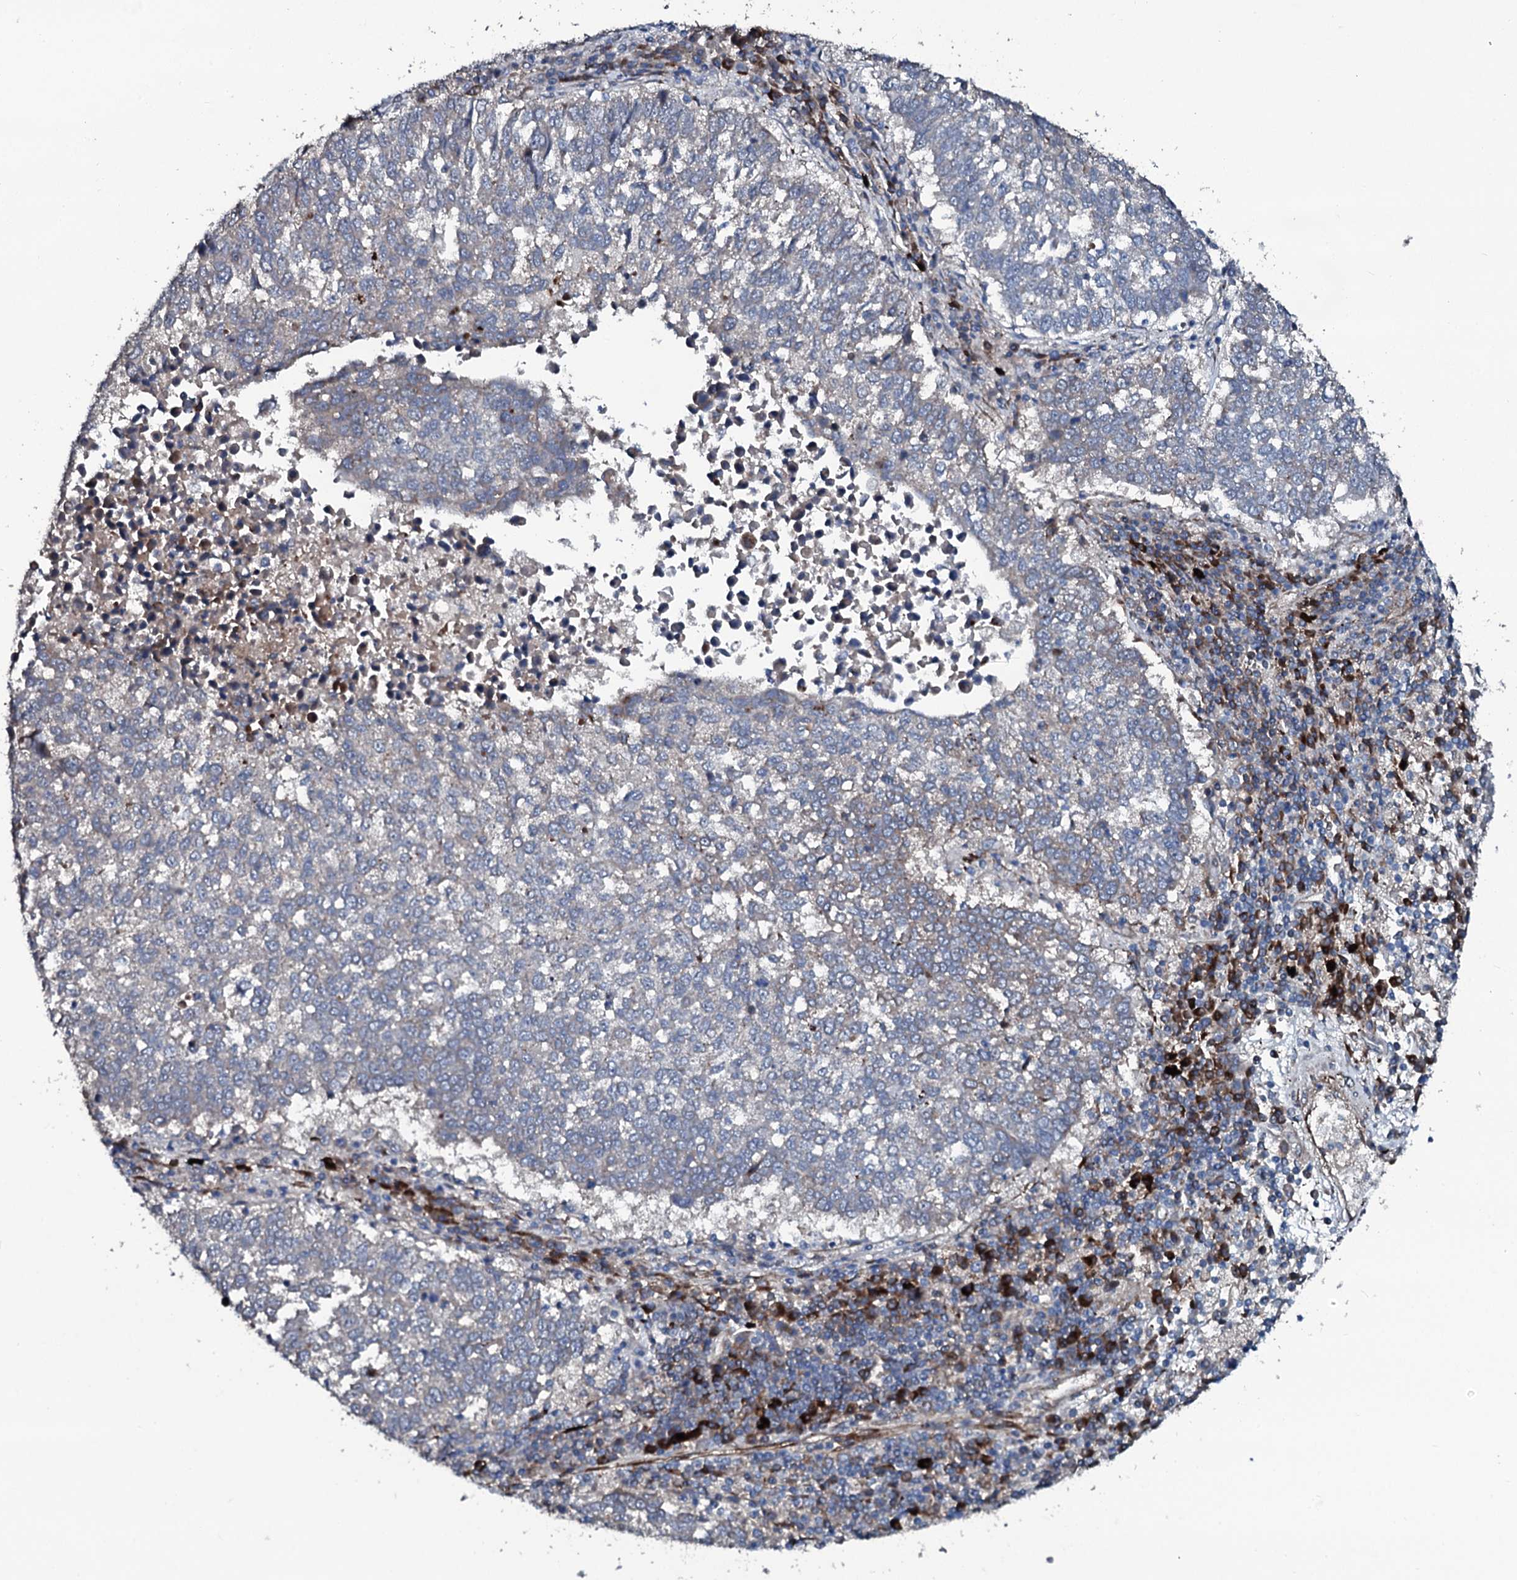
{"staining": {"intensity": "negative", "quantity": "none", "location": "none"}, "tissue": "lung cancer", "cell_type": "Tumor cells", "image_type": "cancer", "snomed": [{"axis": "morphology", "description": "Squamous cell carcinoma, NOS"}, {"axis": "topography", "description": "Lung"}], "caption": "This is an IHC photomicrograph of squamous cell carcinoma (lung). There is no staining in tumor cells.", "gene": "IL12B", "patient": {"sex": "male", "age": 73}}